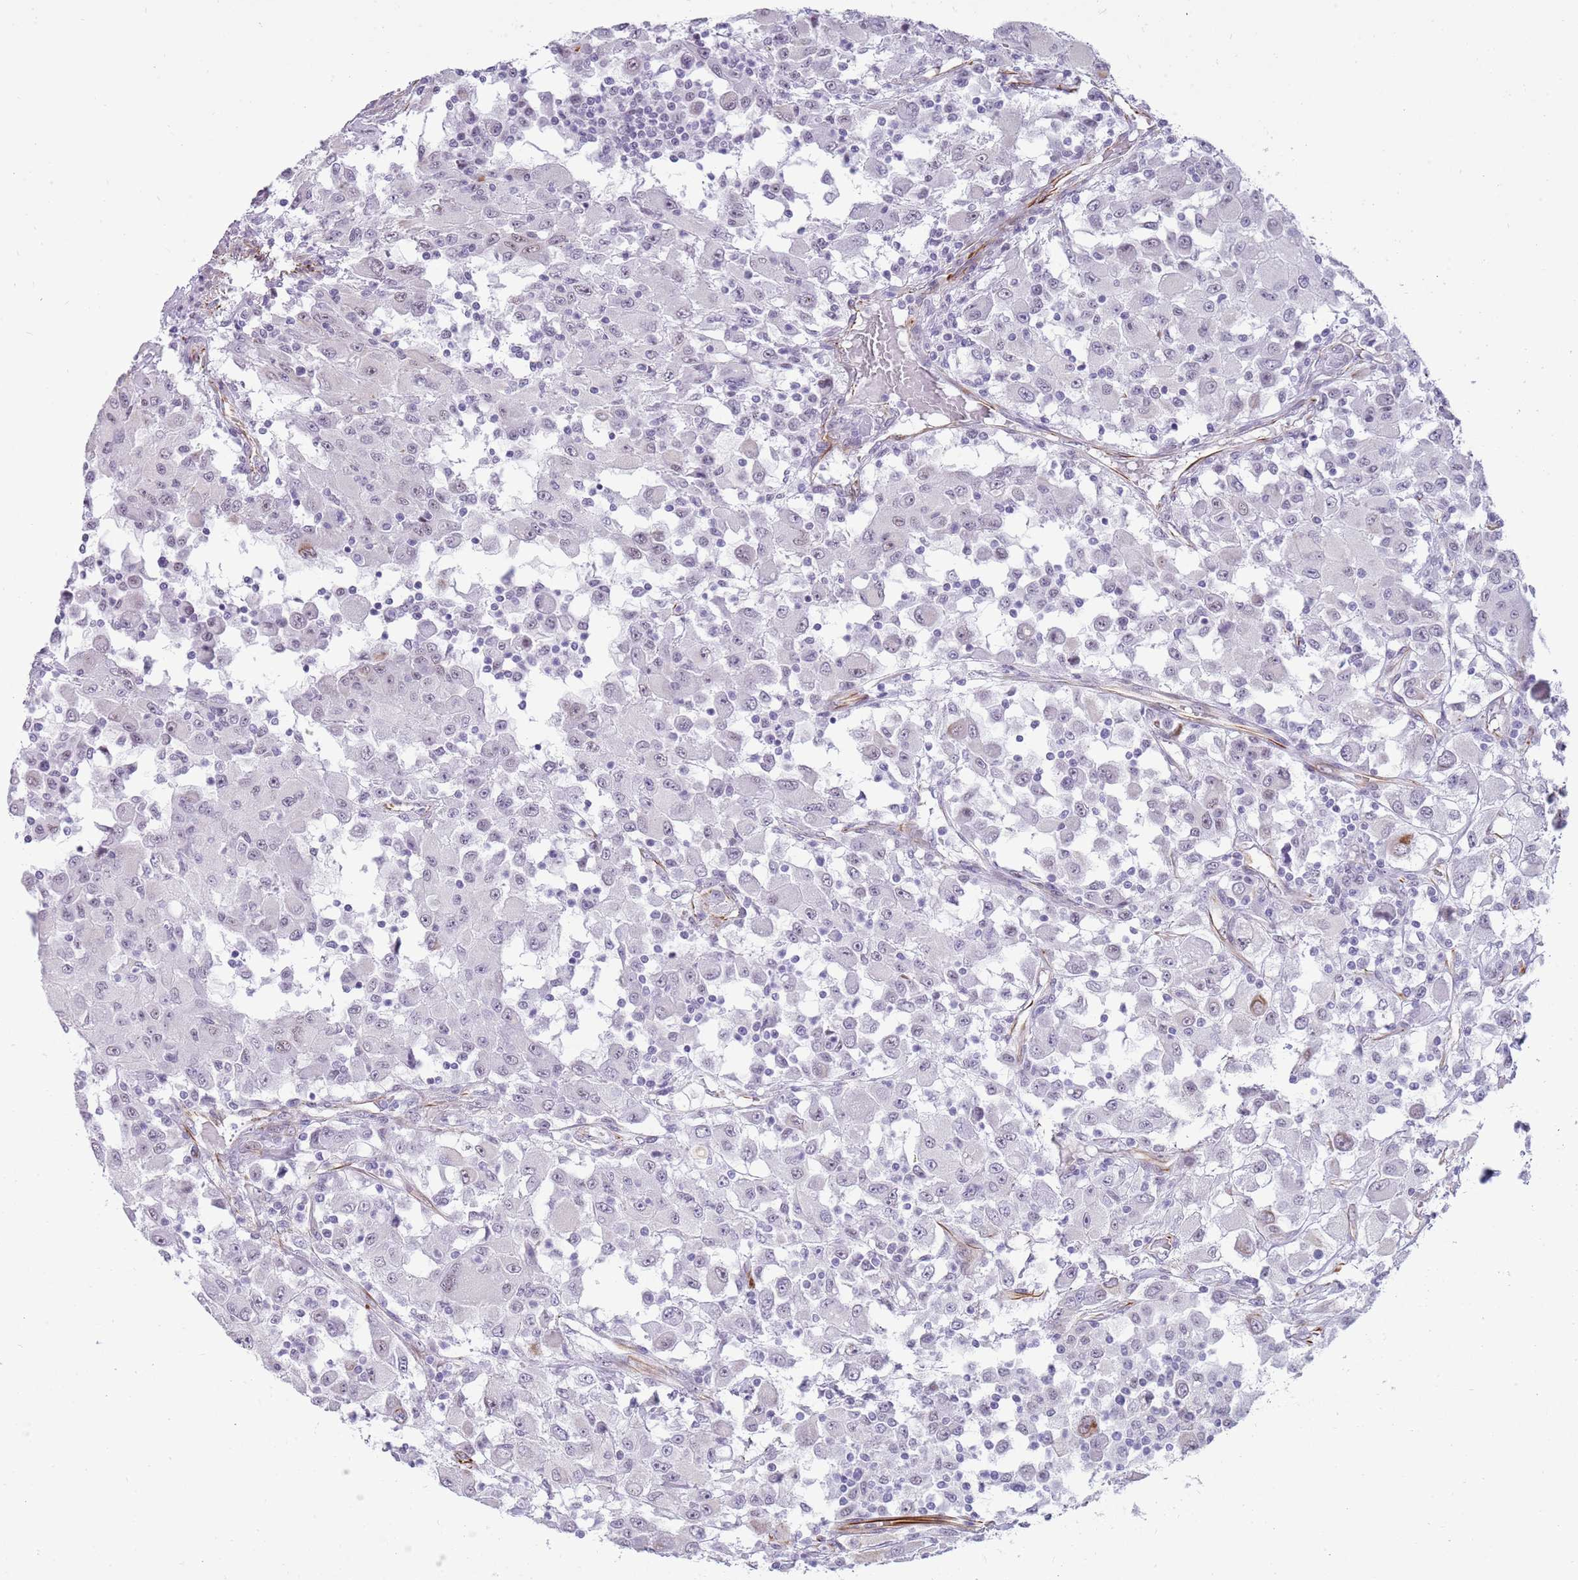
{"staining": {"intensity": "negative", "quantity": "none", "location": "none"}, "tissue": "renal cancer", "cell_type": "Tumor cells", "image_type": "cancer", "snomed": [{"axis": "morphology", "description": "Adenocarcinoma, NOS"}, {"axis": "topography", "description": "Kidney"}], "caption": "Immunohistochemistry photomicrograph of renal cancer stained for a protein (brown), which exhibits no positivity in tumor cells.", "gene": "NBPF3", "patient": {"sex": "female", "age": 67}}